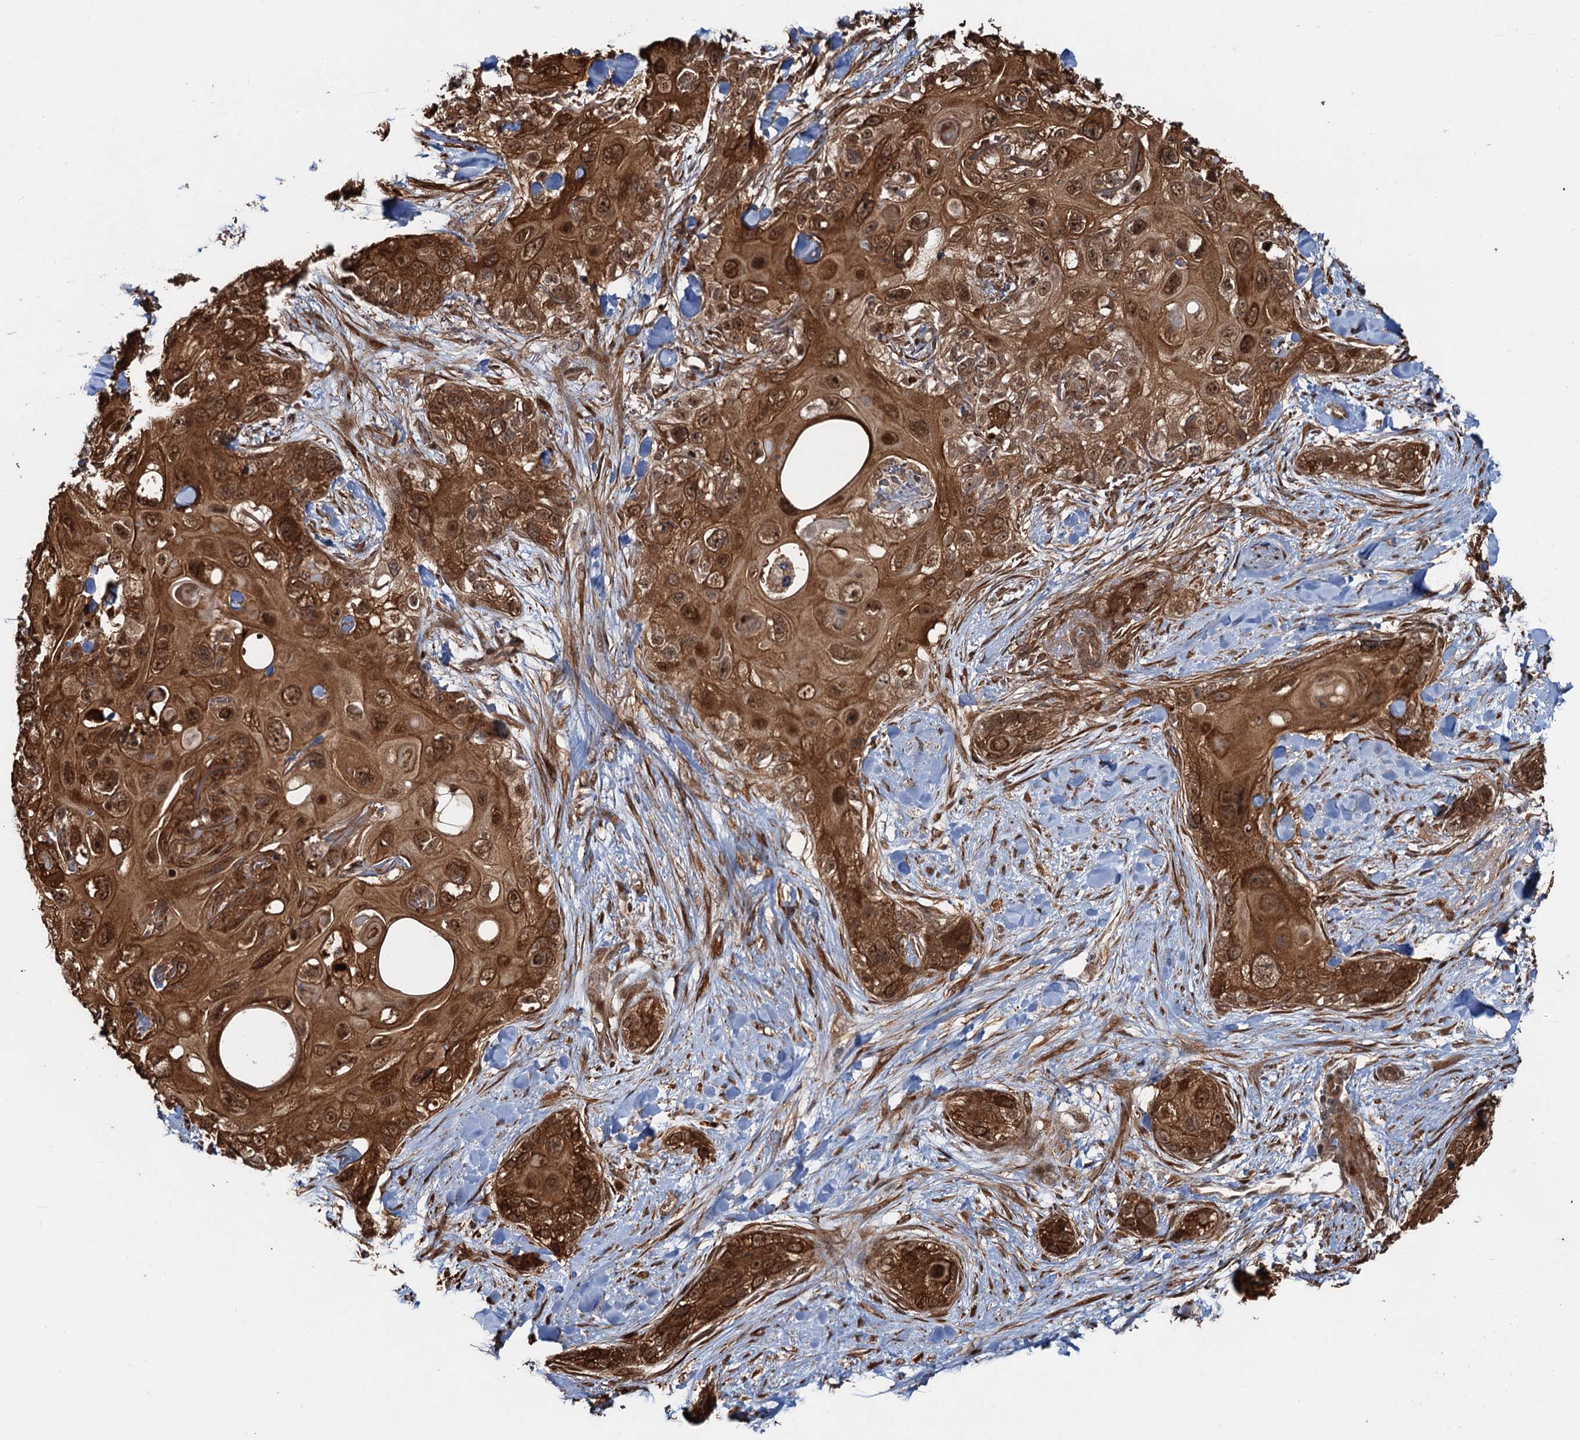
{"staining": {"intensity": "strong", "quantity": ">75%", "location": "cytoplasmic/membranous,nuclear"}, "tissue": "skin cancer", "cell_type": "Tumor cells", "image_type": "cancer", "snomed": [{"axis": "morphology", "description": "Normal tissue, NOS"}, {"axis": "morphology", "description": "Squamous cell carcinoma, NOS"}, {"axis": "topography", "description": "Skin"}], "caption": "Protein staining by immunohistochemistry shows strong cytoplasmic/membranous and nuclear expression in approximately >75% of tumor cells in skin cancer. Using DAB (3,3'-diaminobenzidine) (brown) and hematoxylin (blue) stains, captured at high magnification using brightfield microscopy.", "gene": "SNRNP25", "patient": {"sex": "male", "age": 72}}